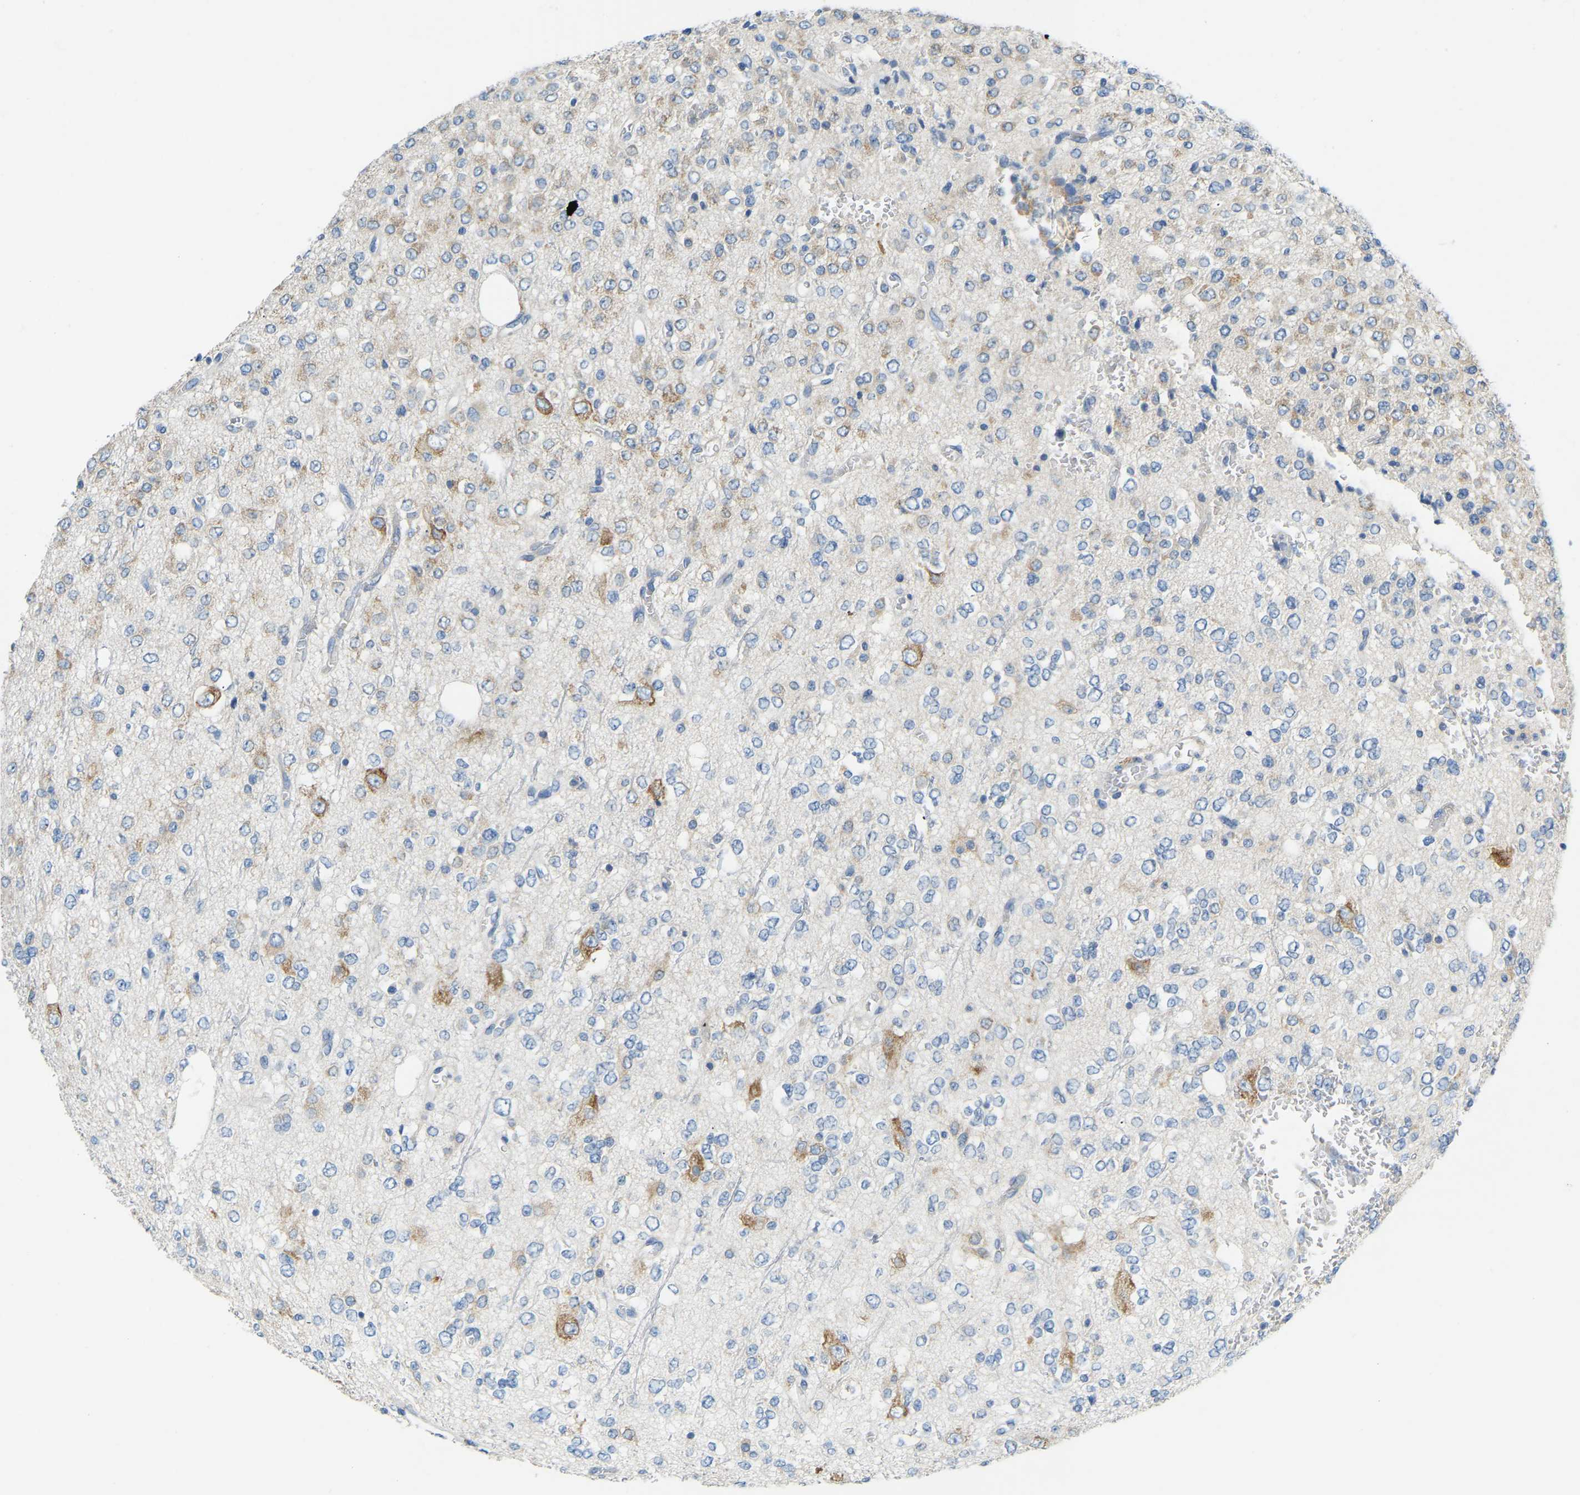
{"staining": {"intensity": "moderate", "quantity": "25%-75%", "location": "cytoplasmic/membranous"}, "tissue": "glioma", "cell_type": "Tumor cells", "image_type": "cancer", "snomed": [{"axis": "morphology", "description": "Glioma, malignant, Low grade"}, {"axis": "topography", "description": "Brain"}], "caption": "A brown stain highlights moderate cytoplasmic/membranous positivity of a protein in glioma tumor cells.", "gene": "SND1", "patient": {"sex": "male", "age": 38}}